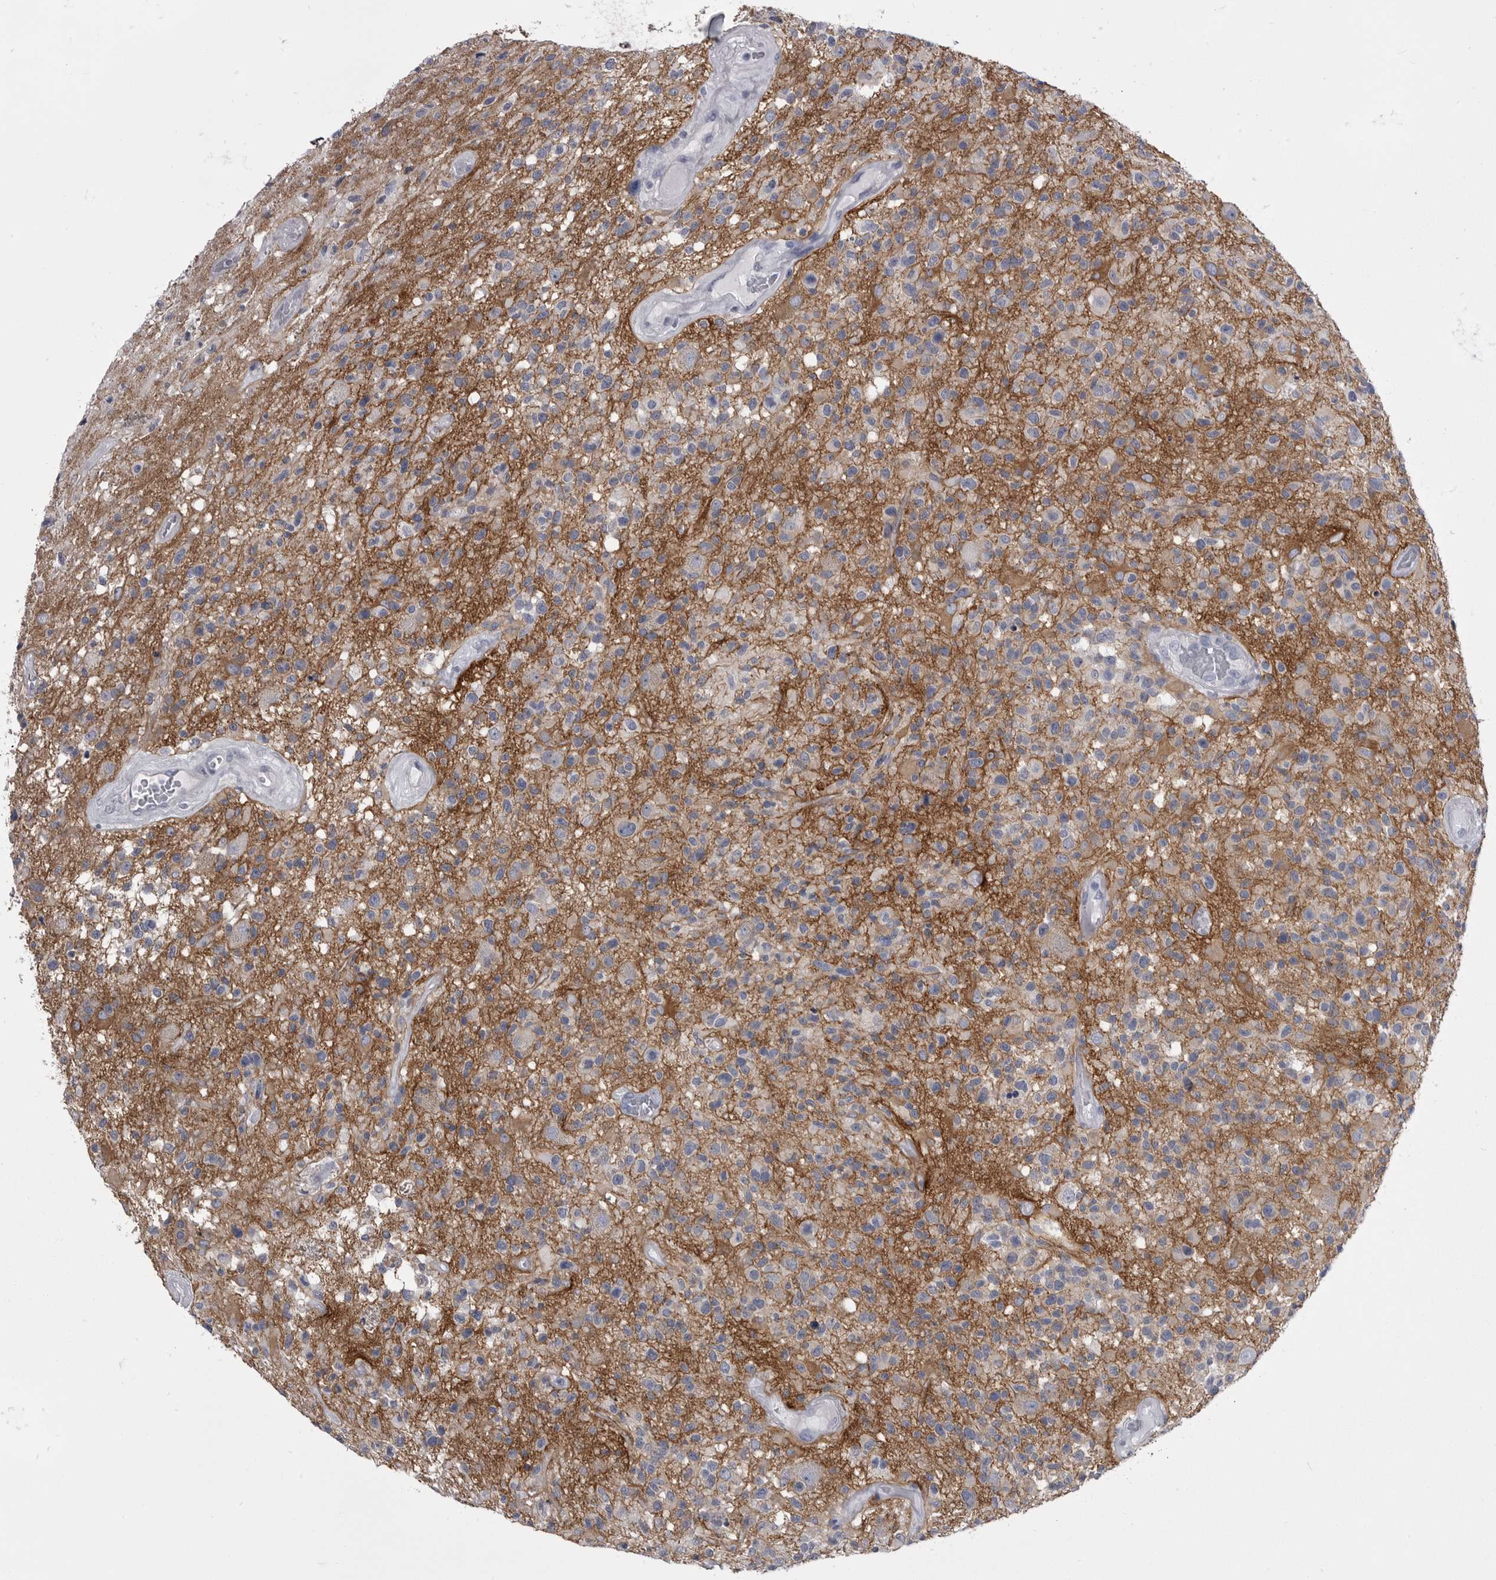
{"staining": {"intensity": "negative", "quantity": "none", "location": "none"}, "tissue": "glioma", "cell_type": "Tumor cells", "image_type": "cancer", "snomed": [{"axis": "morphology", "description": "Glioma, malignant, High grade"}, {"axis": "morphology", "description": "Glioblastoma, NOS"}, {"axis": "topography", "description": "Brain"}], "caption": "An immunohistochemistry image of glioblastoma is shown. There is no staining in tumor cells of glioblastoma.", "gene": "ANK2", "patient": {"sex": "male", "age": 60}}